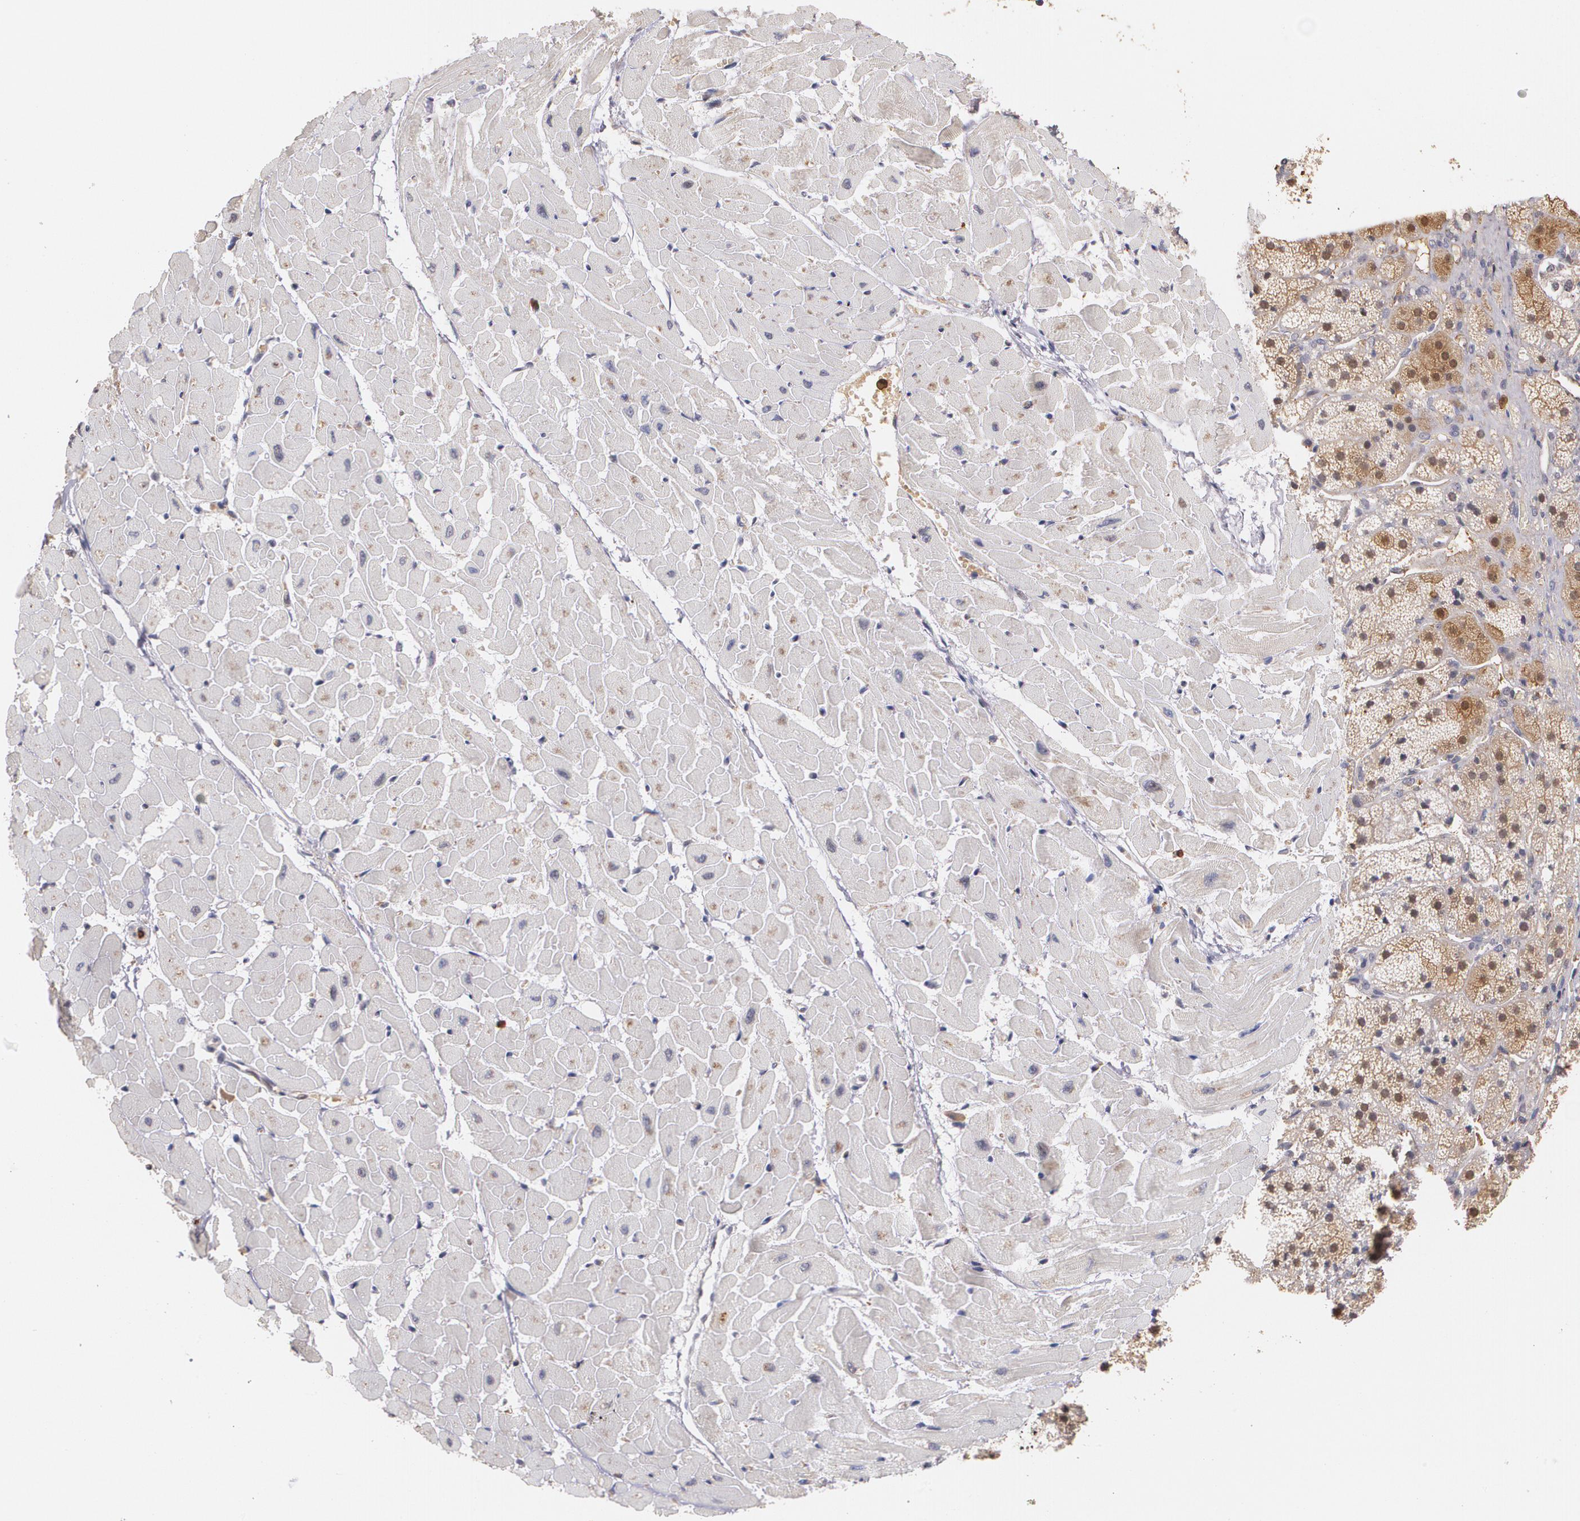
{"staining": {"intensity": "weak", "quantity": "25%-75%", "location": "cytoplasmic/membranous"}, "tissue": "heart muscle", "cell_type": "Cardiomyocytes", "image_type": "normal", "snomed": [{"axis": "morphology", "description": "Normal tissue, NOS"}, {"axis": "topography", "description": "Heart"}], "caption": "Protein staining demonstrates weak cytoplasmic/membranous expression in approximately 25%-75% of cardiomyocytes in benign heart muscle. (Brightfield microscopy of DAB IHC at high magnification).", "gene": "PTS", "patient": {"sex": "female", "age": 19}}